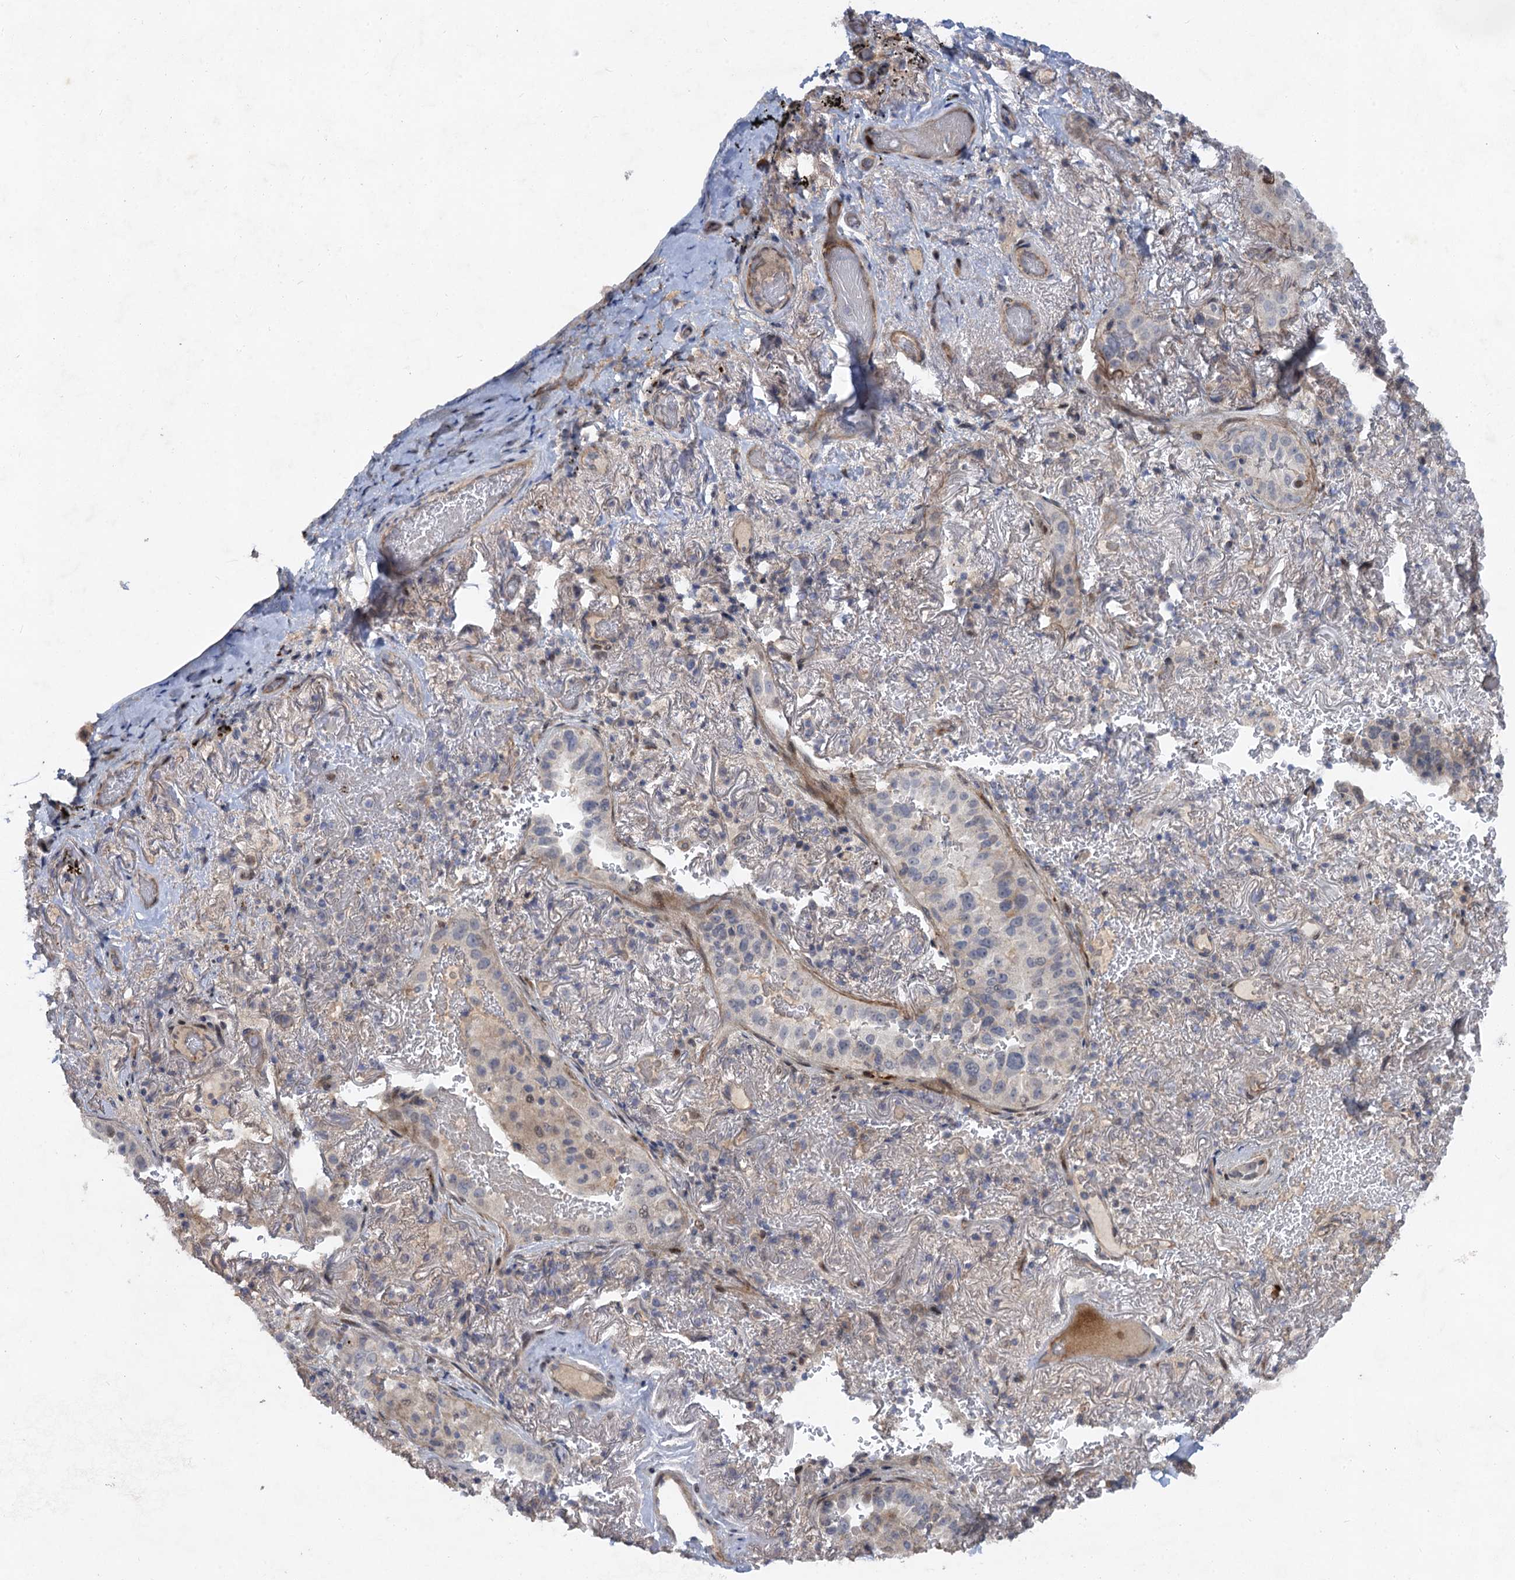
{"staining": {"intensity": "negative", "quantity": "none", "location": "none"}, "tissue": "lung cancer", "cell_type": "Tumor cells", "image_type": "cancer", "snomed": [{"axis": "morphology", "description": "Adenocarcinoma, NOS"}, {"axis": "topography", "description": "Lung"}], "caption": "A histopathology image of lung adenocarcinoma stained for a protein demonstrates no brown staining in tumor cells.", "gene": "NUDT22", "patient": {"sex": "female", "age": 69}}